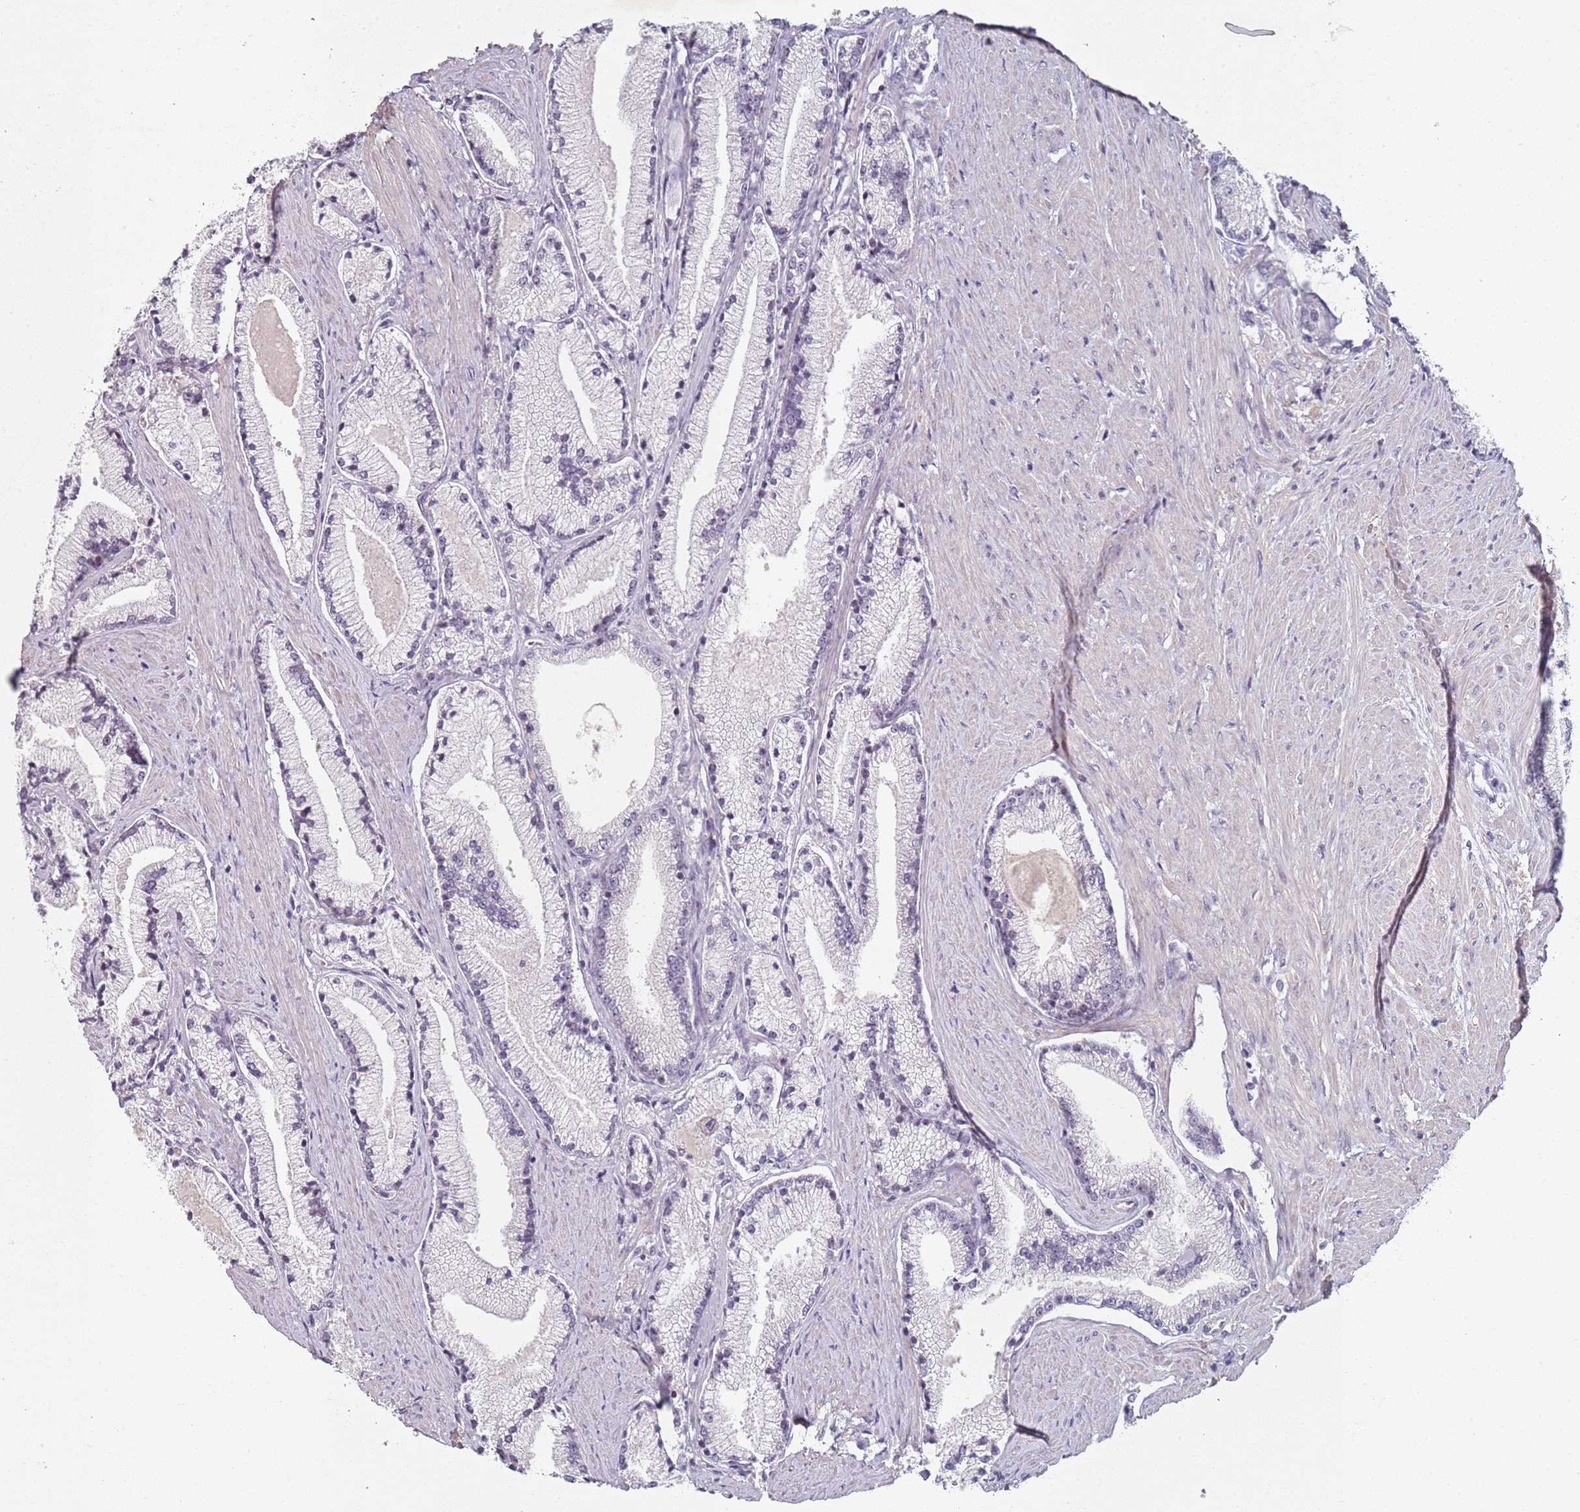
{"staining": {"intensity": "negative", "quantity": "none", "location": "none"}, "tissue": "prostate cancer", "cell_type": "Tumor cells", "image_type": "cancer", "snomed": [{"axis": "morphology", "description": "Adenocarcinoma, High grade"}, {"axis": "topography", "description": "Prostate"}], "caption": "The immunohistochemistry (IHC) image has no significant staining in tumor cells of adenocarcinoma (high-grade) (prostate) tissue.", "gene": "ATF6B", "patient": {"sex": "male", "age": 67}}